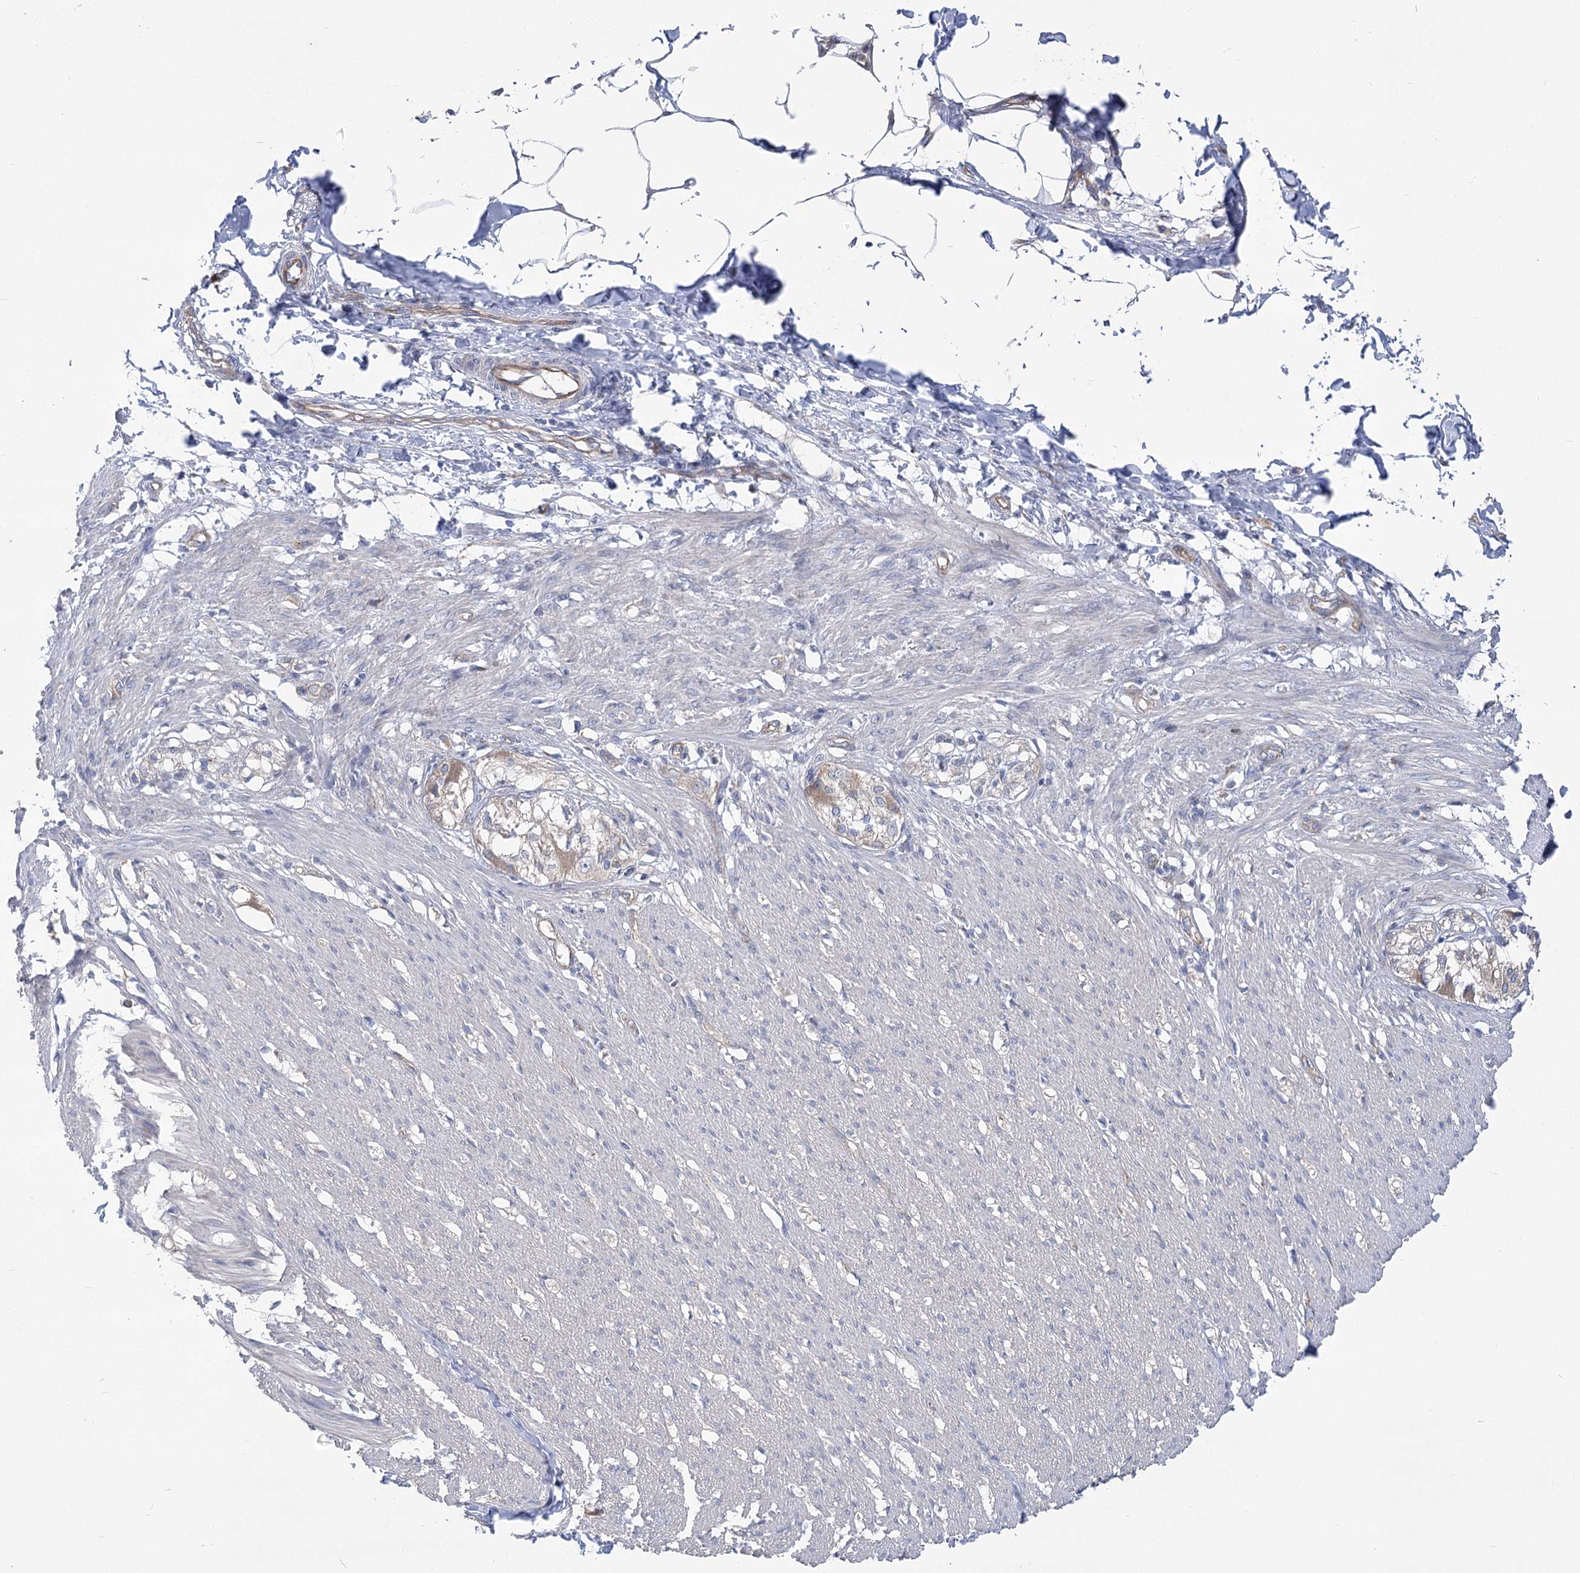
{"staining": {"intensity": "negative", "quantity": "none", "location": "none"}, "tissue": "smooth muscle", "cell_type": "Smooth muscle cells", "image_type": "normal", "snomed": [{"axis": "morphology", "description": "Normal tissue, NOS"}, {"axis": "morphology", "description": "Adenocarcinoma, NOS"}, {"axis": "topography", "description": "Smooth muscle"}, {"axis": "topography", "description": "Colon"}], "caption": "Immunohistochemical staining of normal smooth muscle shows no significant positivity in smooth muscle cells. The staining was performed using DAB (3,3'-diaminobenzidine) to visualize the protein expression in brown, while the nuclei were stained in blue with hematoxylin (Magnification: 20x).", "gene": "RMDN2", "patient": {"sex": "male", "age": 14}}